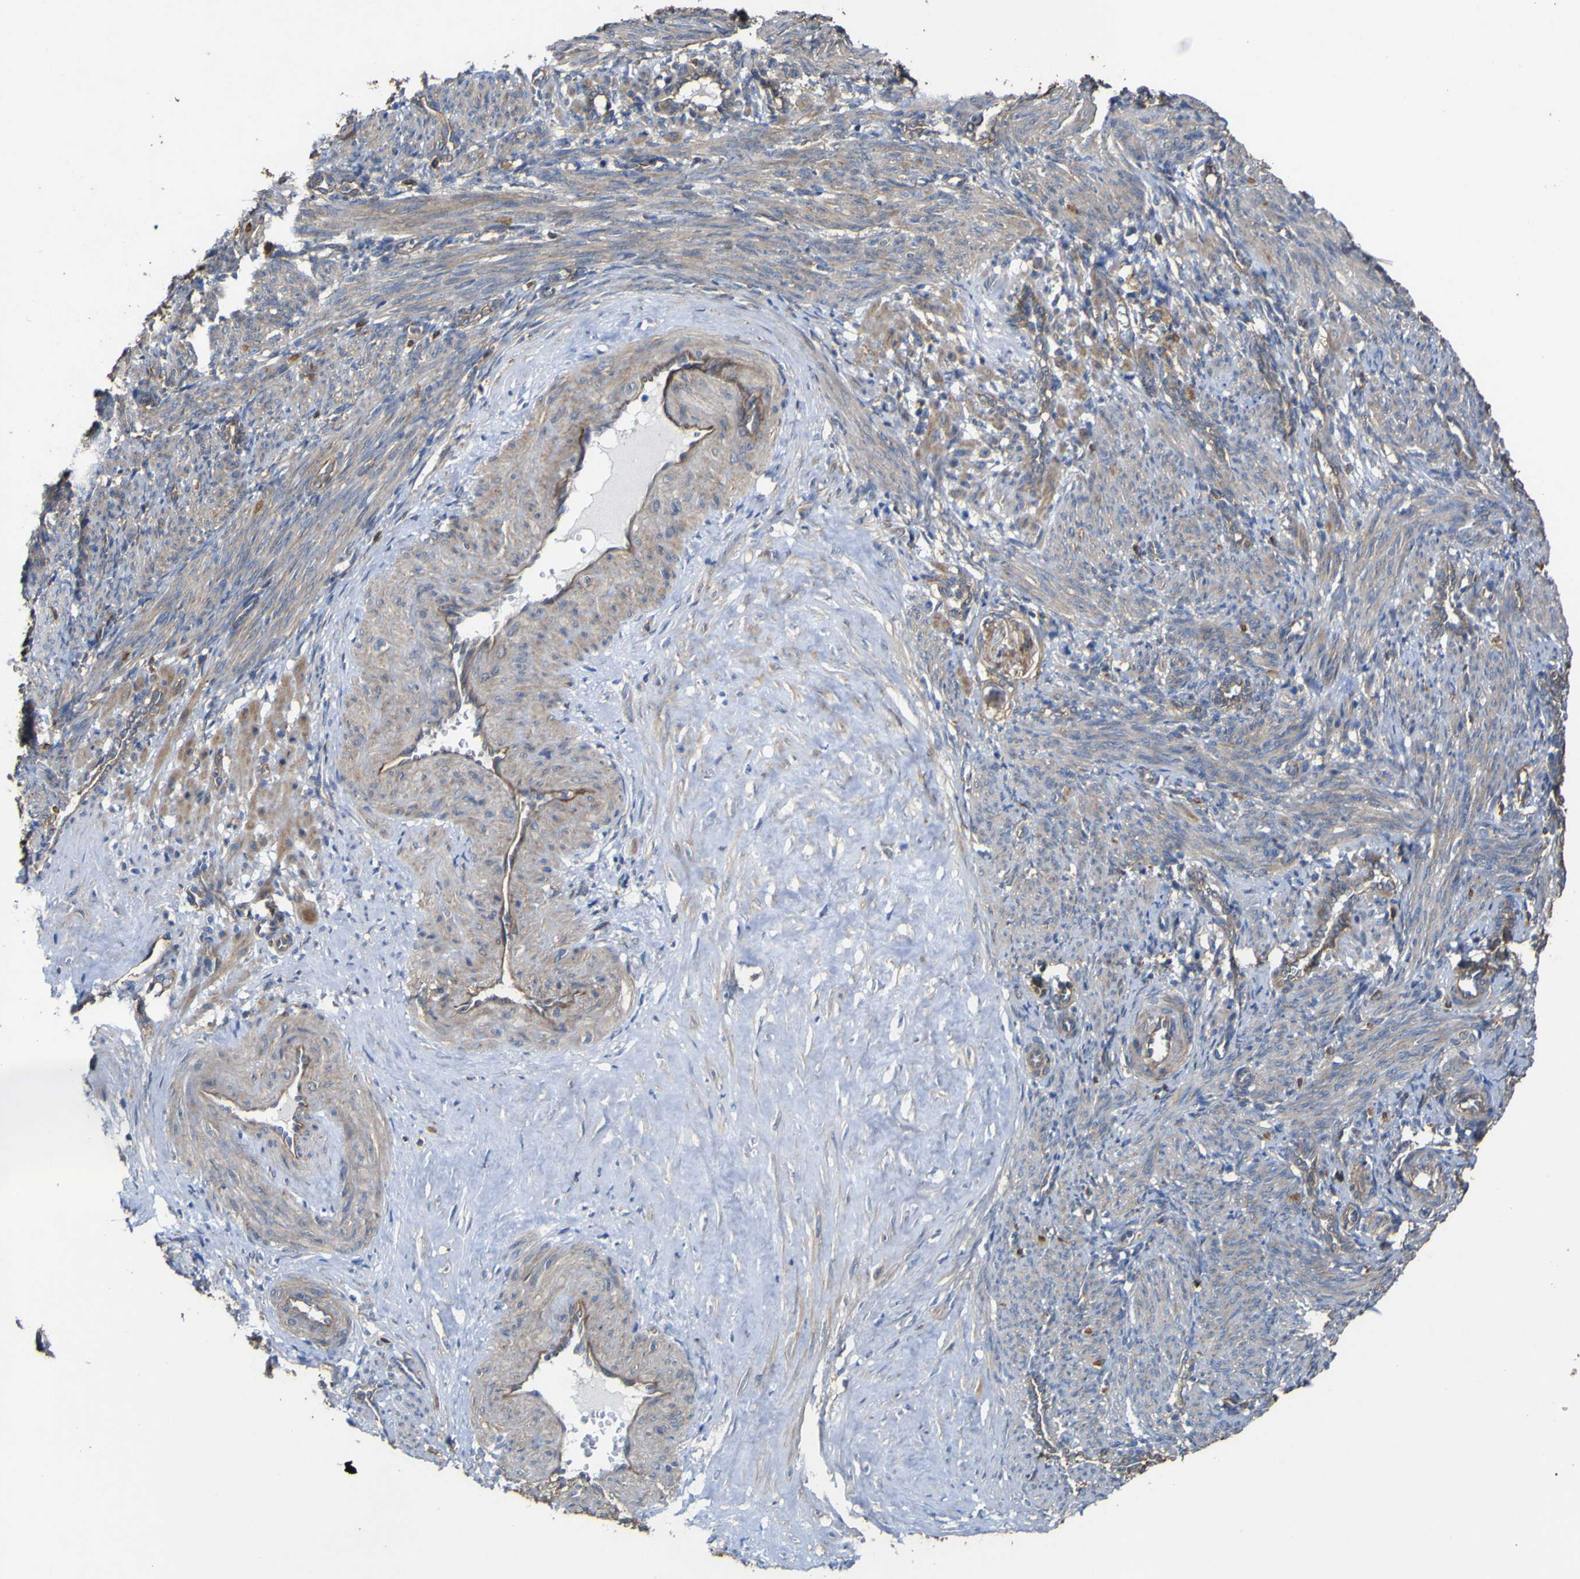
{"staining": {"intensity": "moderate", "quantity": ">75%", "location": "cytoplasmic/membranous"}, "tissue": "smooth muscle", "cell_type": "Smooth muscle cells", "image_type": "normal", "snomed": [{"axis": "morphology", "description": "Normal tissue, NOS"}, {"axis": "topography", "description": "Endometrium"}], "caption": "Smooth muscle cells display medium levels of moderate cytoplasmic/membranous expression in approximately >75% of cells in unremarkable smooth muscle. The protein of interest is stained brown, and the nuclei are stained in blue (DAB IHC with brightfield microscopy, high magnification).", "gene": "TNFSF15", "patient": {"sex": "female", "age": 33}}